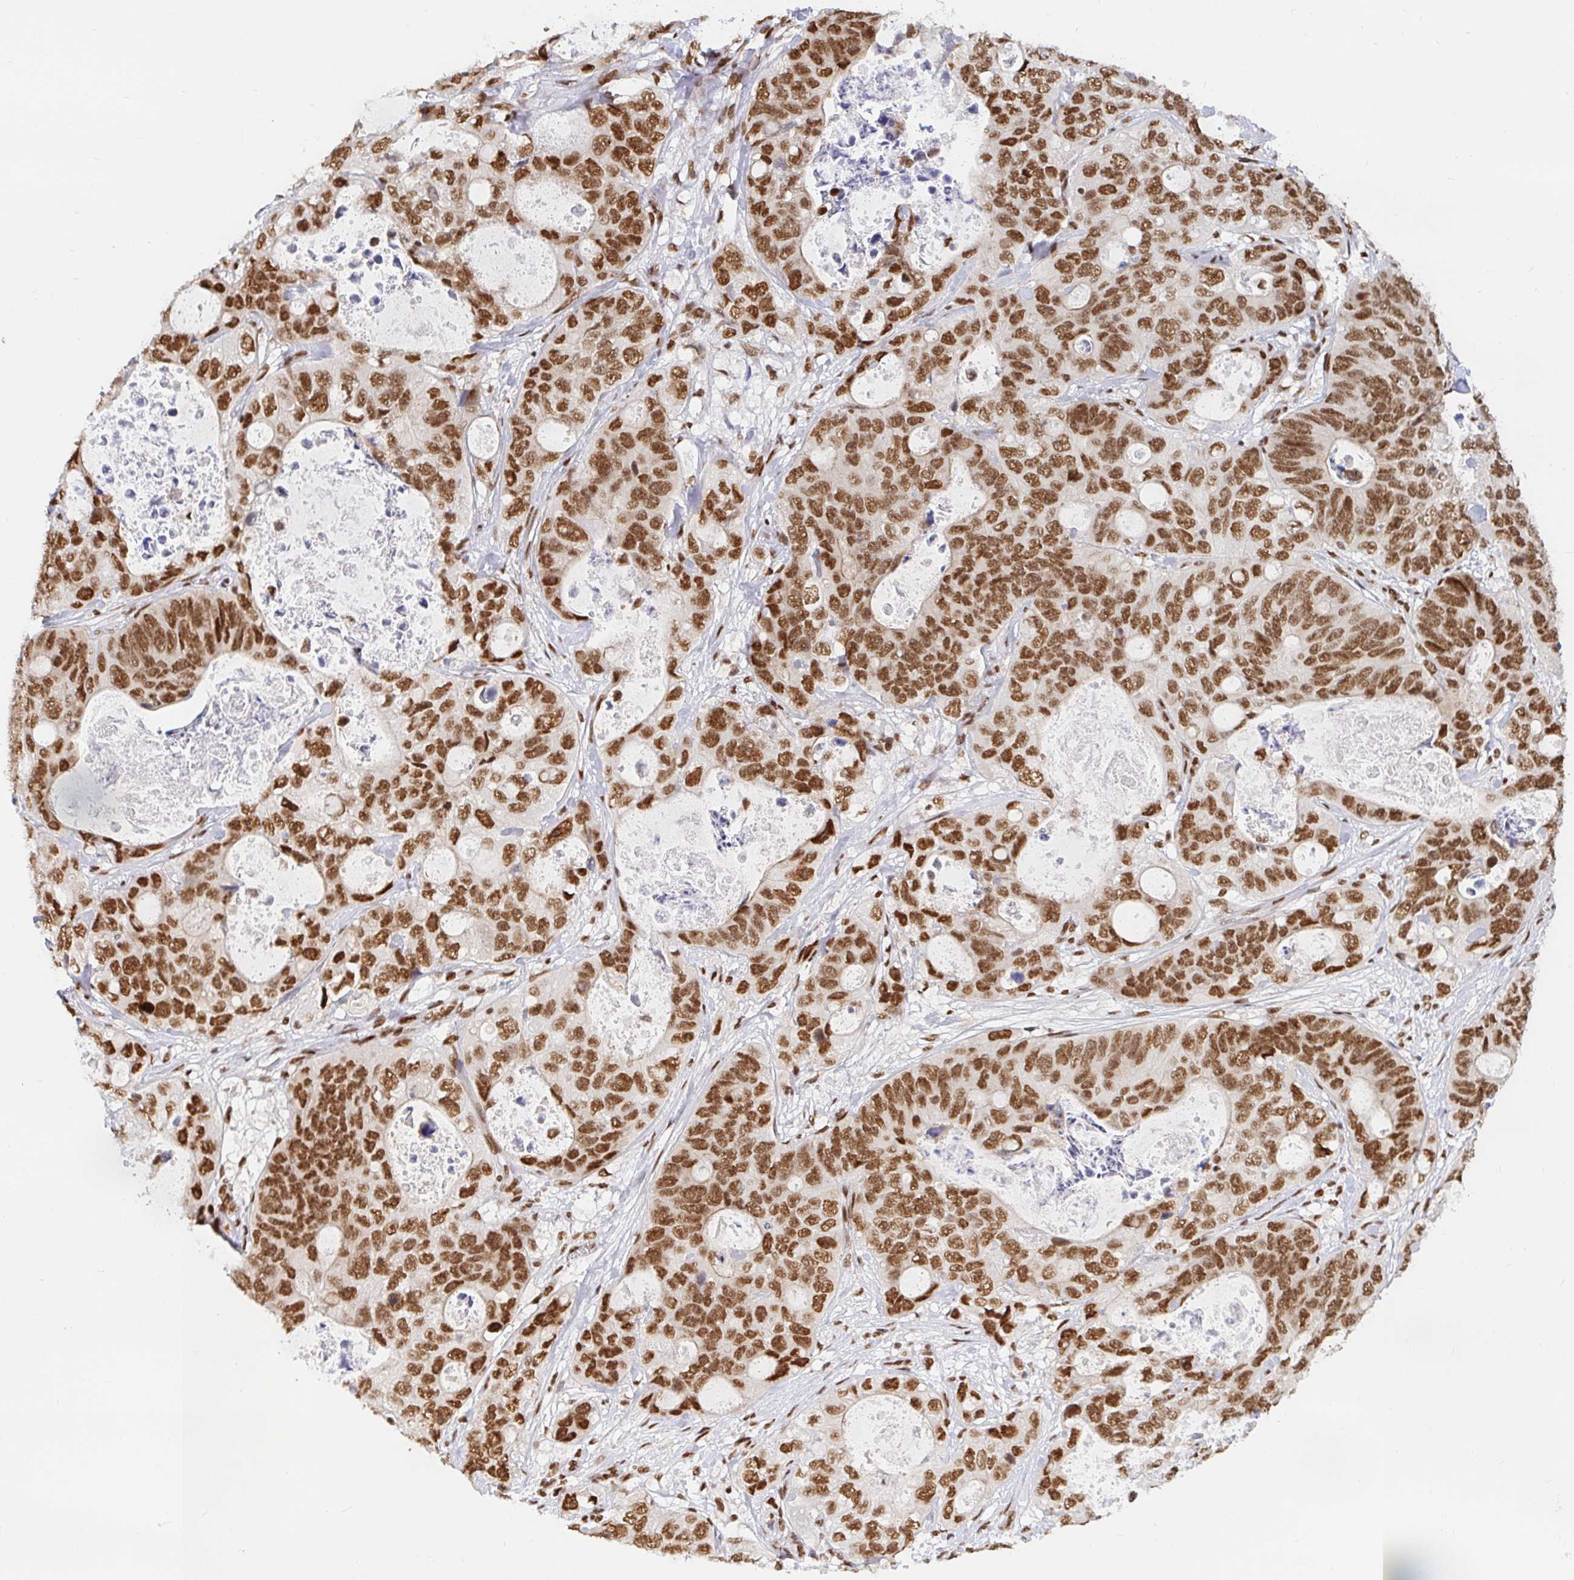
{"staining": {"intensity": "strong", "quantity": ">75%", "location": "nuclear"}, "tissue": "stomach cancer", "cell_type": "Tumor cells", "image_type": "cancer", "snomed": [{"axis": "morphology", "description": "Normal tissue, NOS"}, {"axis": "morphology", "description": "Adenocarcinoma, NOS"}, {"axis": "topography", "description": "Stomach"}], "caption": "Tumor cells demonstrate high levels of strong nuclear expression in about >75% of cells in human adenocarcinoma (stomach).", "gene": "RBMX", "patient": {"sex": "female", "age": 89}}